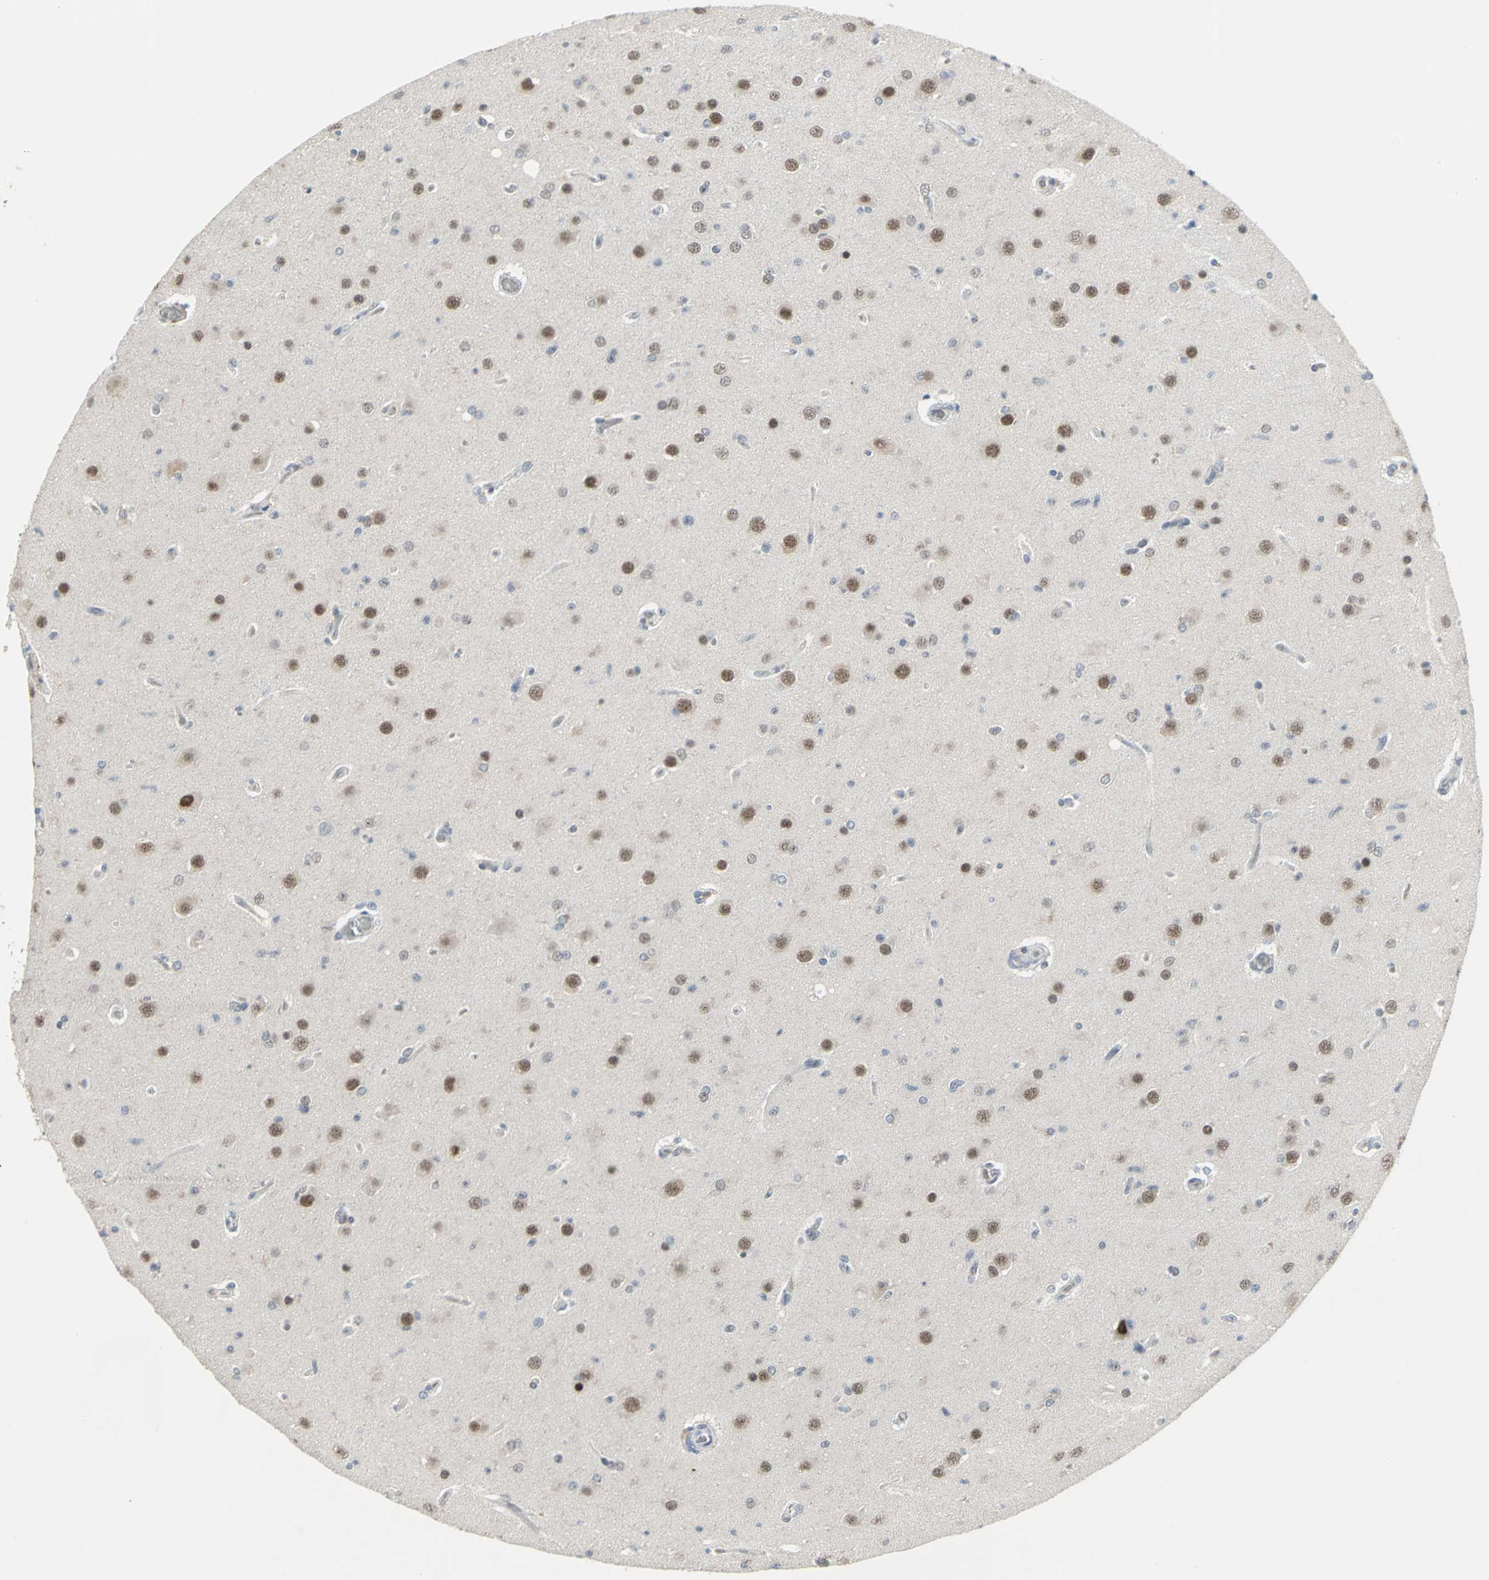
{"staining": {"intensity": "moderate", "quantity": "25%-75%", "location": "nuclear"}, "tissue": "glioma", "cell_type": "Tumor cells", "image_type": "cancer", "snomed": [{"axis": "morphology", "description": "Glioma, malignant, High grade"}, {"axis": "topography", "description": "Brain"}], "caption": "Protein analysis of malignant high-grade glioma tissue exhibits moderate nuclear positivity in approximately 25%-75% of tumor cells.", "gene": "GLI3", "patient": {"sex": "male", "age": 33}}